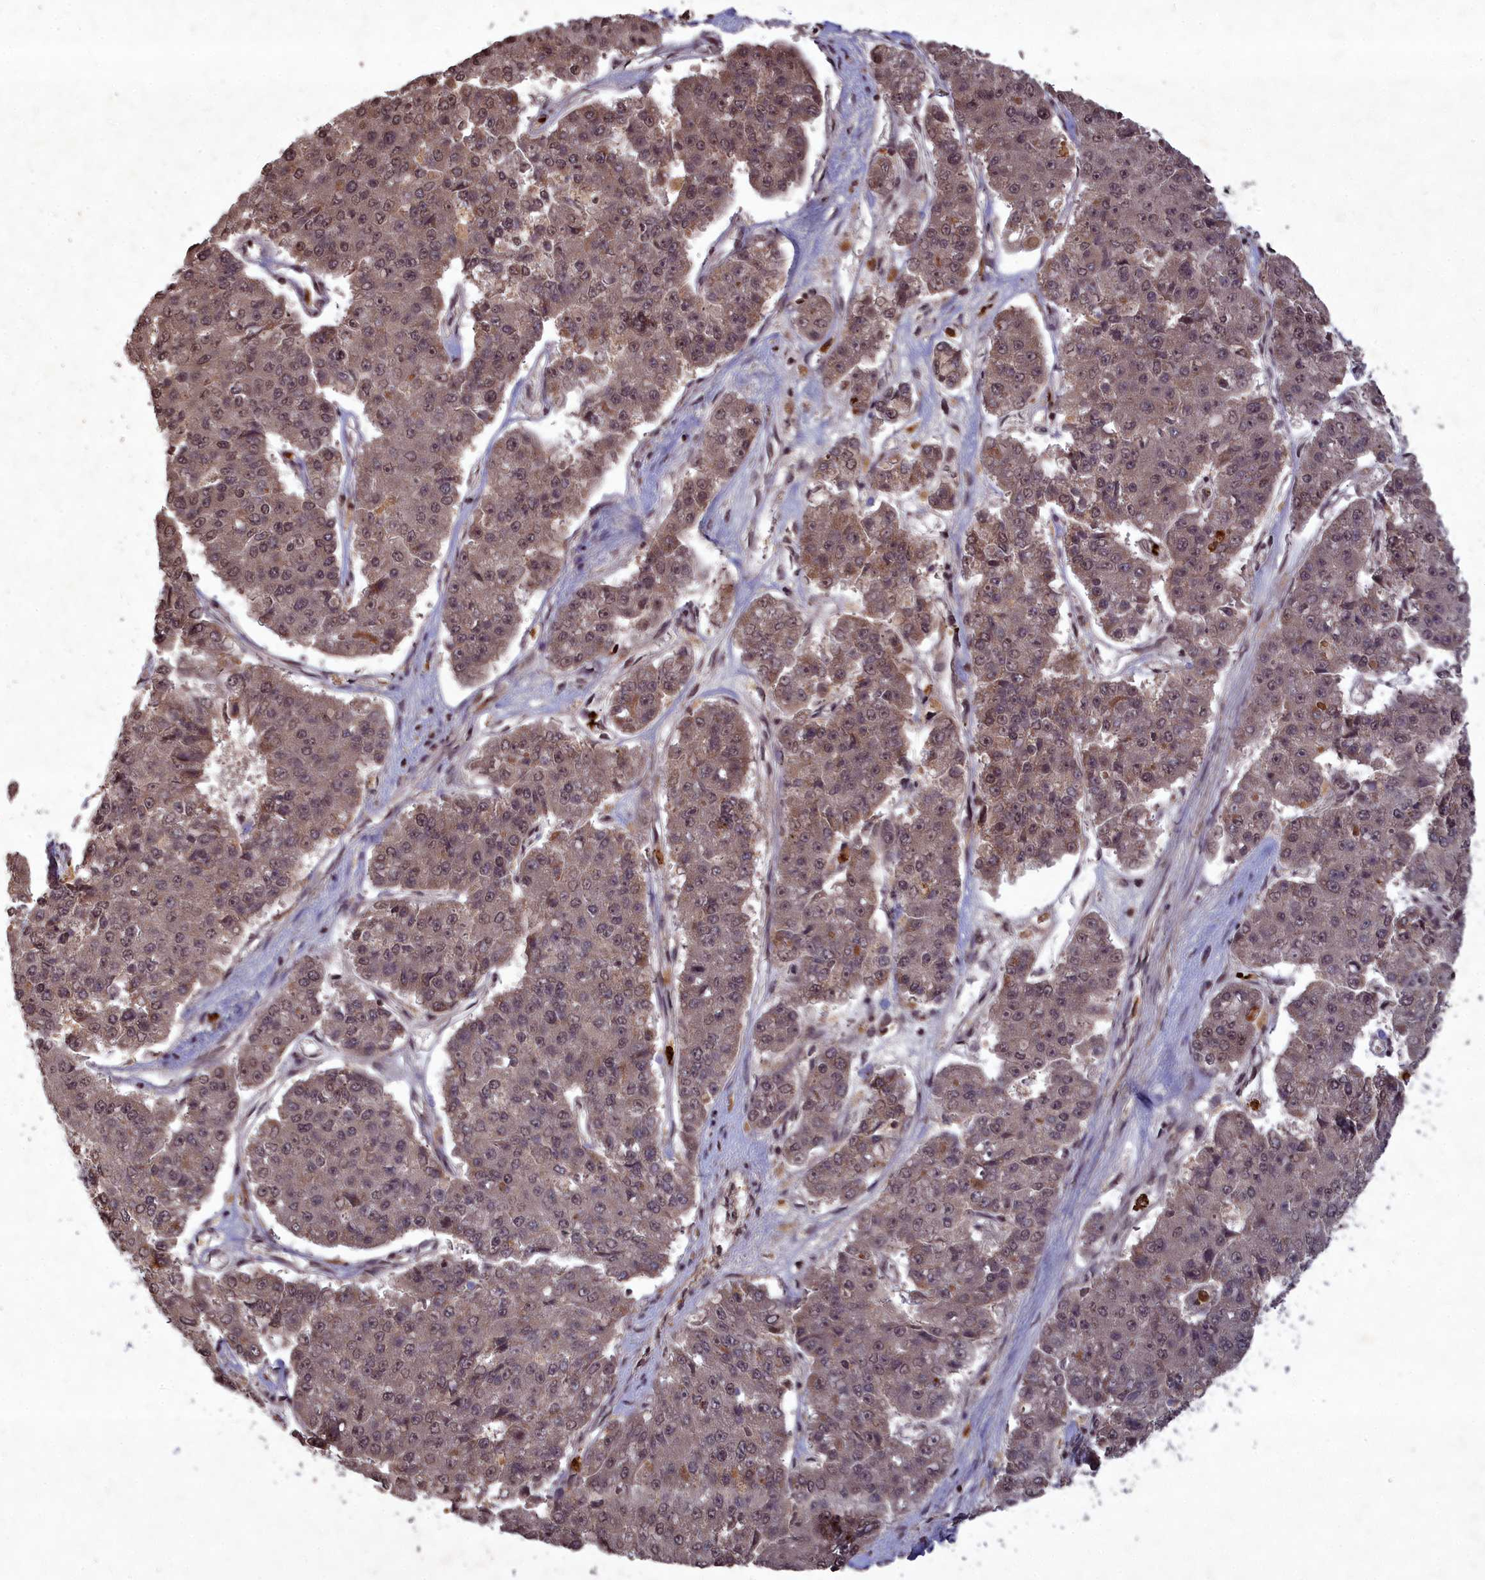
{"staining": {"intensity": "weak", "quantity": "25%-75%", "location": "cytoplasmic/membranous,nuclear"}, "tissue": "pancreatic cancer", "cell_type": "Tumor cells", "image_type": "cancer", "snomed": [{"axis": "morphology", "description": "Adenocarcinoma, NOS"}, {"axis": "topography", "description": "Pancreas"}], "caption": "Immunohistochemistry of adenocarcinoma (pancreatic) demonstrates low levels of weak cytoplasmic/membranous and nuclear positivity in approximately 25%-75% of tumor cells.", "gene": "SRMS", "patient": {"sex": "male", "age": 50}}